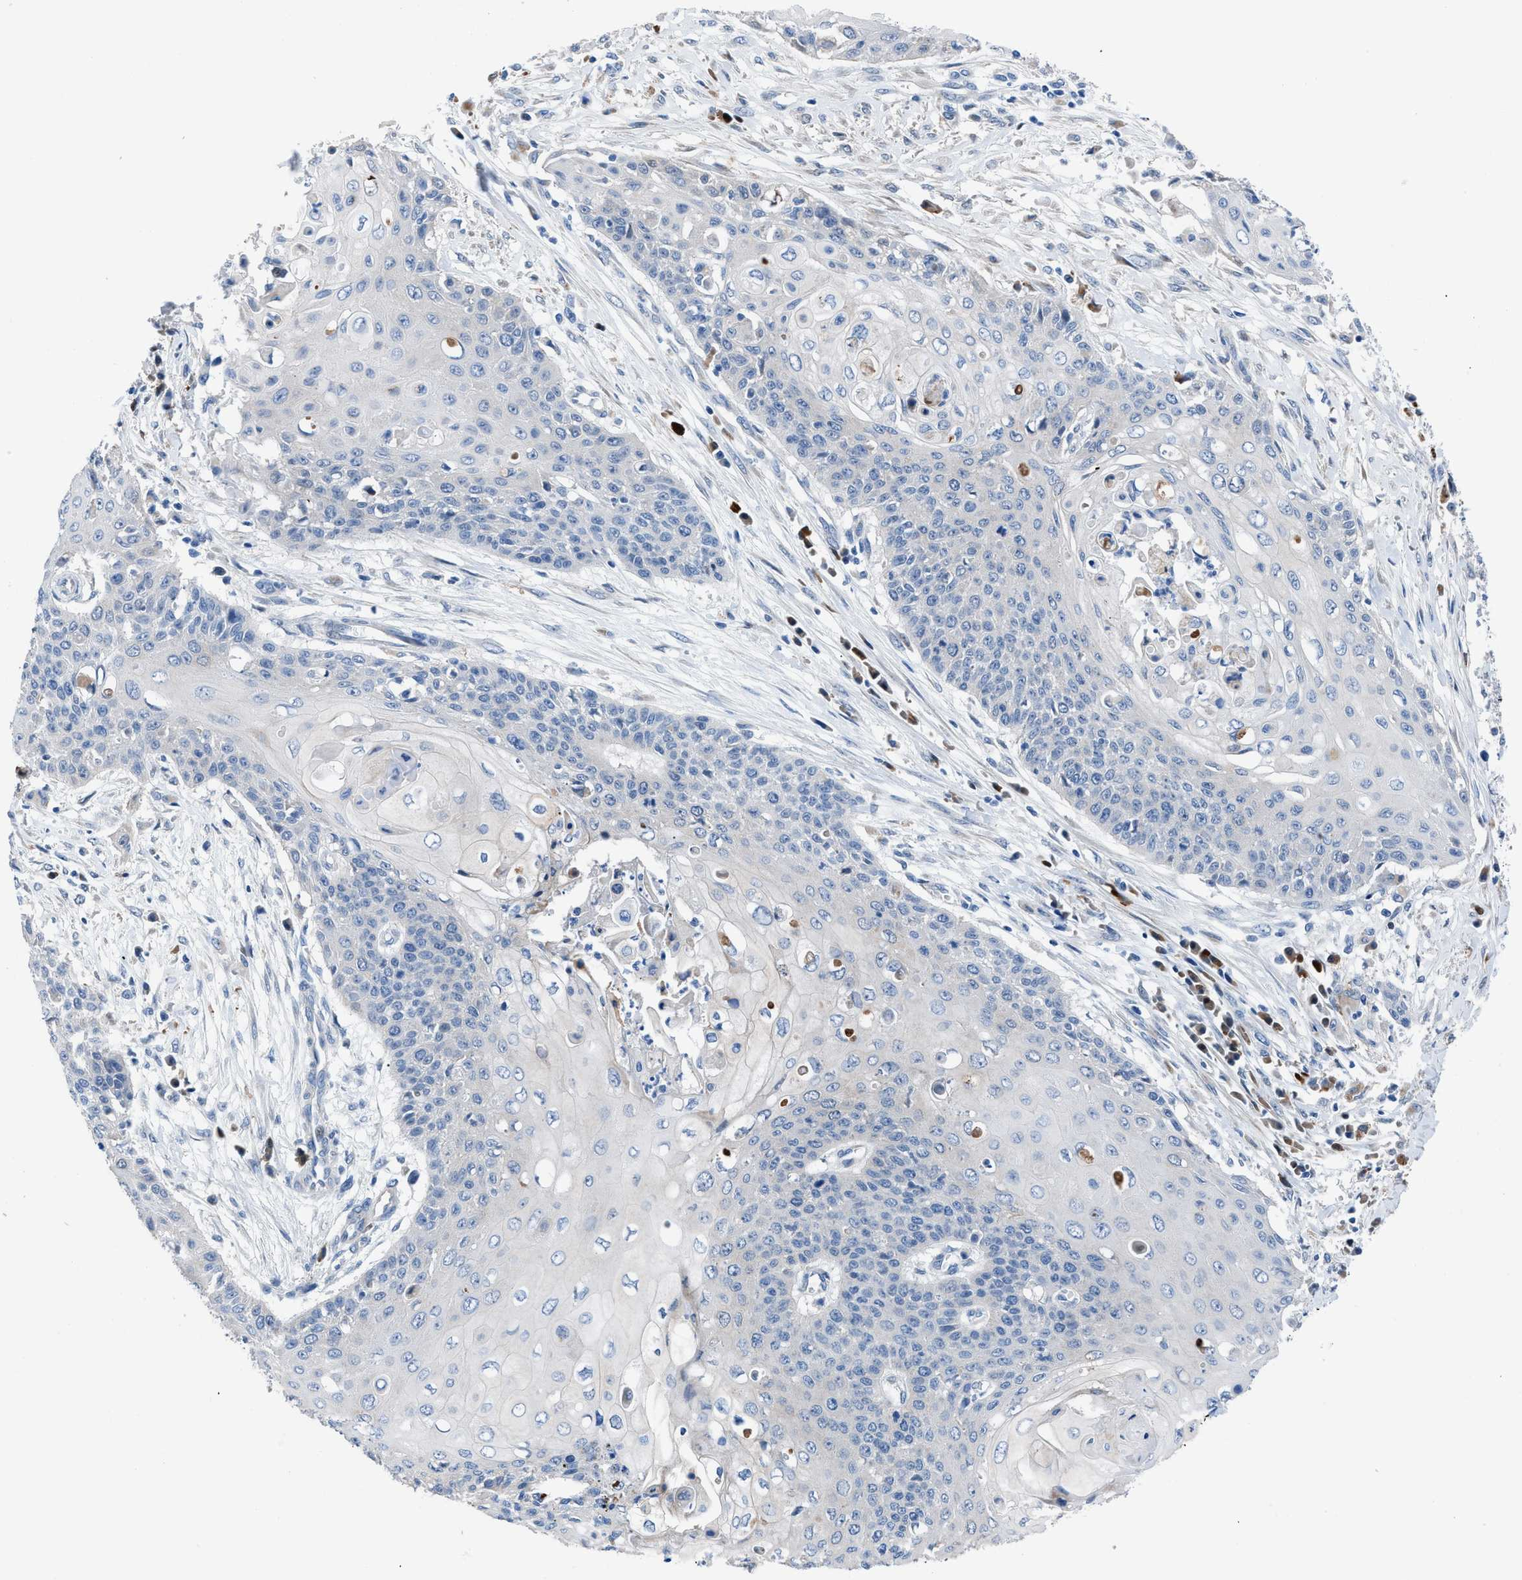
{"staining": {"intensity": "negative", "quantity": "none", "location": "none"}, "tissue": "cervical cancer", "cell_type": "Tumor cells", "image_type": "cancer", "snomed": [{"axis": "morphology", "description": "Squamous cell carcinoma, NOS"}, {"axis": "topography", "description": "Cervix"}], "caption": "Tumor cells show no significant protein positivity in cervical cancer (squamous cell carcinoma).", "gene": "UAP1", "patient": {"sex": "female", "age": 39}}